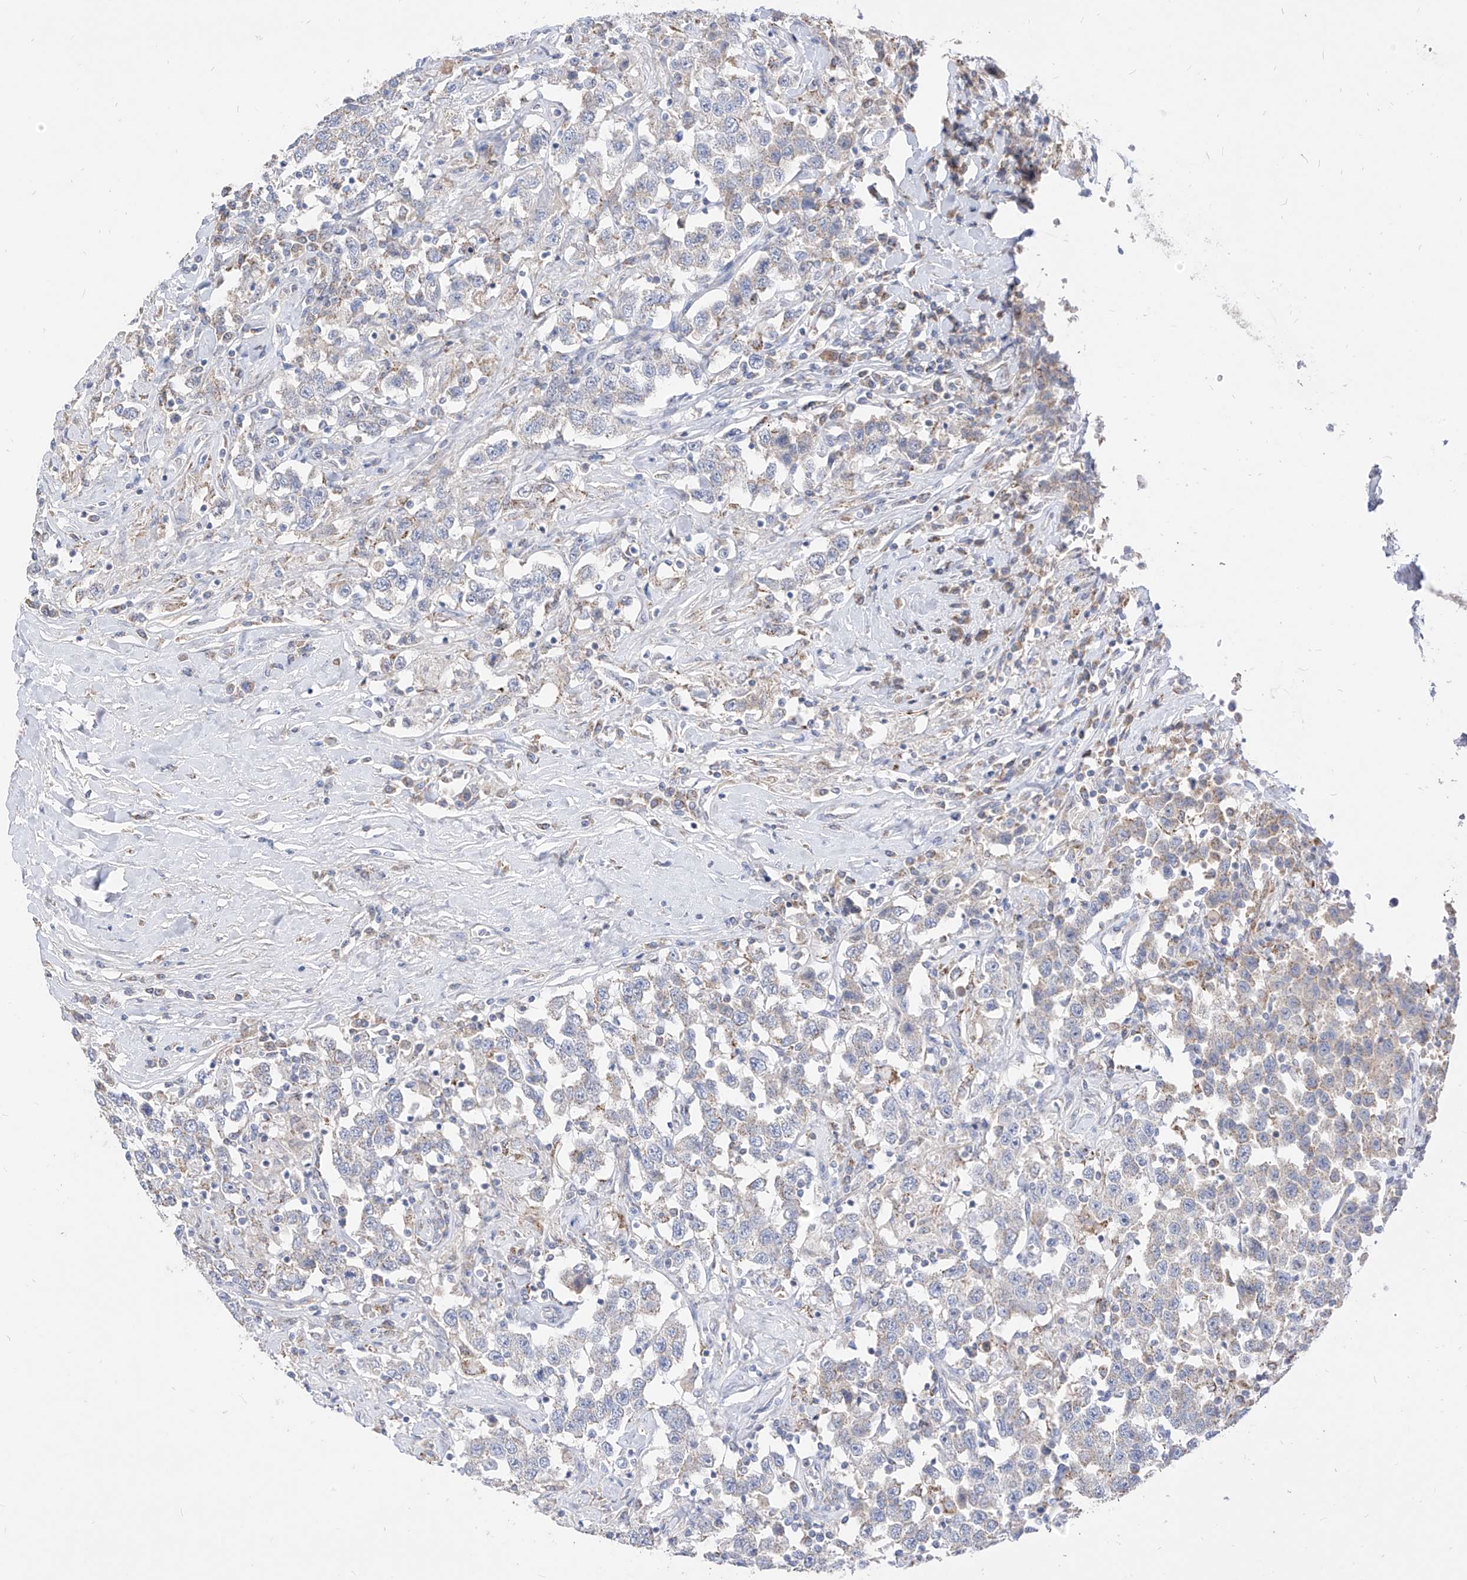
{"staining": {"intensity": "negative", "quantity": "none", "location": "none"}, "tissue": "testis cancer", "cell_type": "Tumor cells", "image_type": "cancer", "snomed": [{"axis": "morphology", "description": "Seminoma, NOS"}, {"axis": "topography", "description": "Testis"}], "caption": "Immunohistochemistry of testis cancer (seminoma) shows no expression in tumor cells.", "gene": "RASA2", "patient": {"sex": "male", "age": 41}}